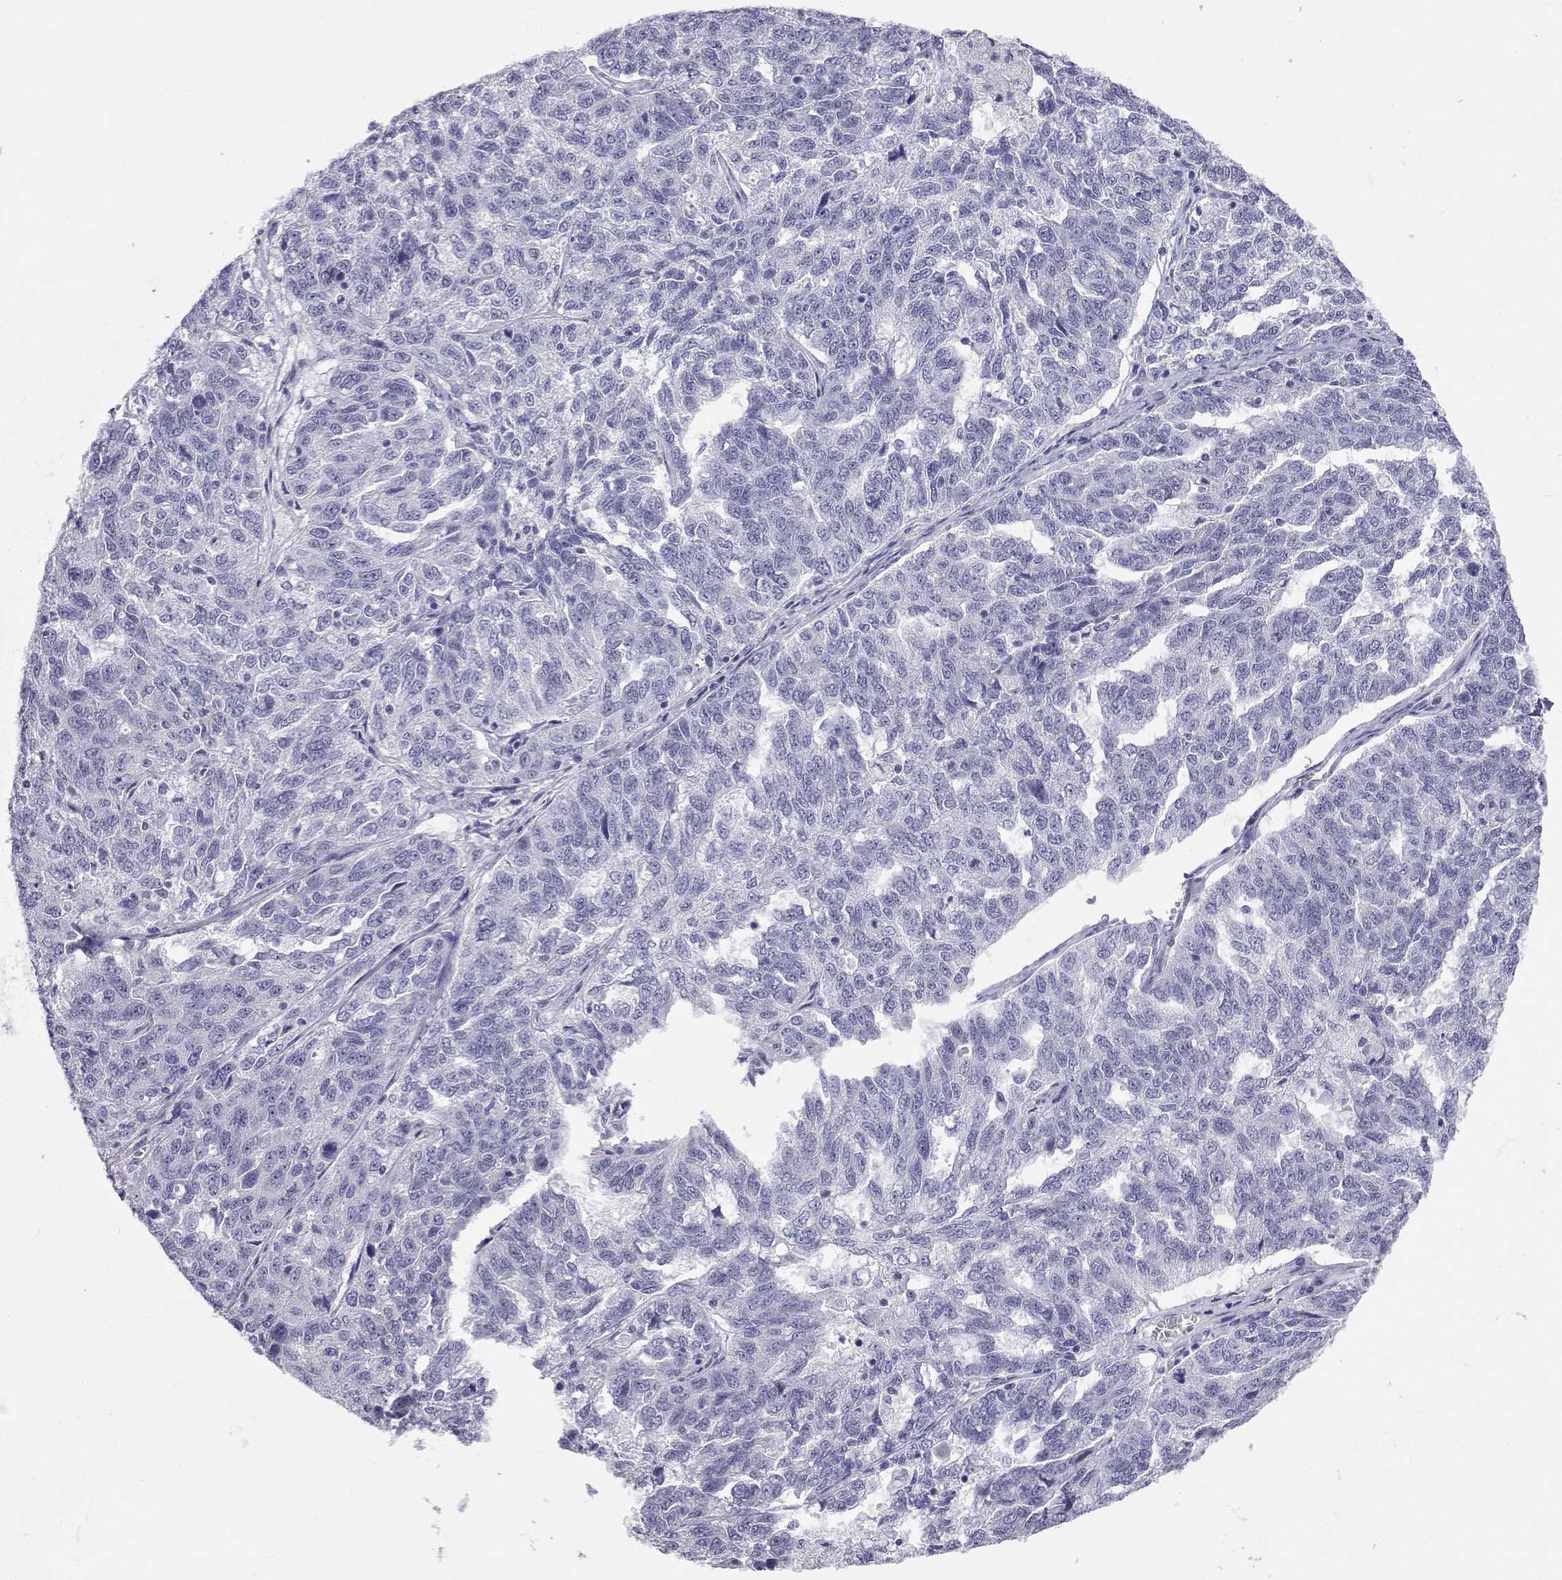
{"staining": {"intensity": "negative", "quantity": "none", "location": "none"}, "tissue": "ovarian cancer", "cell_type": "Tumor cells", "image_type": "cancer", "snomed": [{"axis": "morphology", "description": "Cystadenocarcinoma, serous, NOS"}, {"axis": "topography", "description": "Ovary"}], "caption": "Immunohistochemistry (IHC) image of neoplastic tissue: human ovarian cancer (serous cystadenocarcinoma) stained with DAB (3,3'-diaminobenzidine) reveals no significant protein positivity in tumor cells.", "gene": "SLC6A3", "patient": {"sex": "female", "age": 71}}